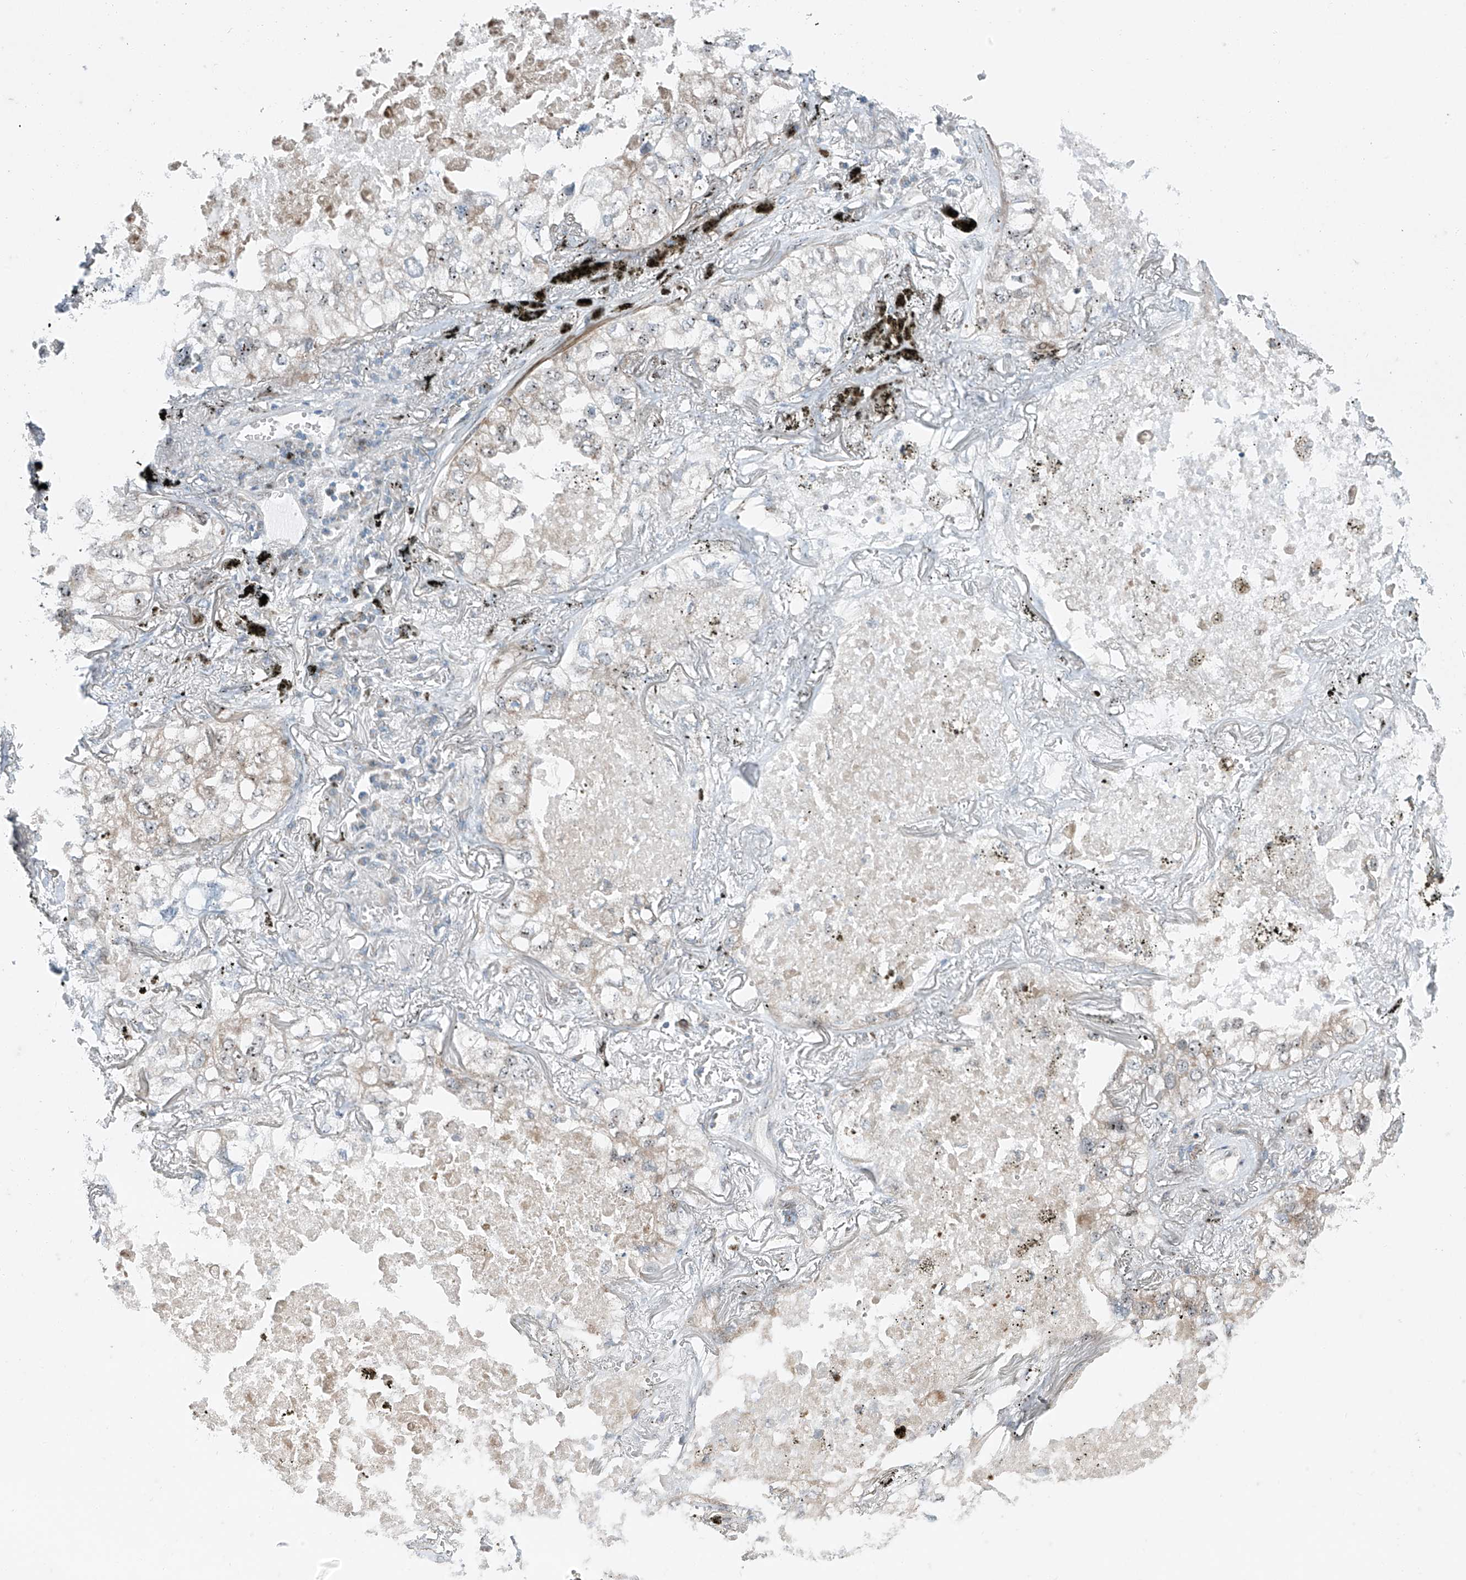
{"staining": {"intensity": "weak", "quantity": "25%-75%", "location": "nuclear"}, "tissue": "lung cancer", "cell_type": "Tumor cells", "image_type": "cancer", "snomed": [{"axis": "morphology", "description": "Adenocarcinoma, NOS"}, {"axis": "topography", "description": "Lung"}], "caption": "Adenocarcinoma (lung) tissue reveals weak nuclear expression in about 25%-75% of tumor cells, visualized by immunohistochemistry.", "gene": "PPCS", "patient": {"sex": "male", "age": 65}}